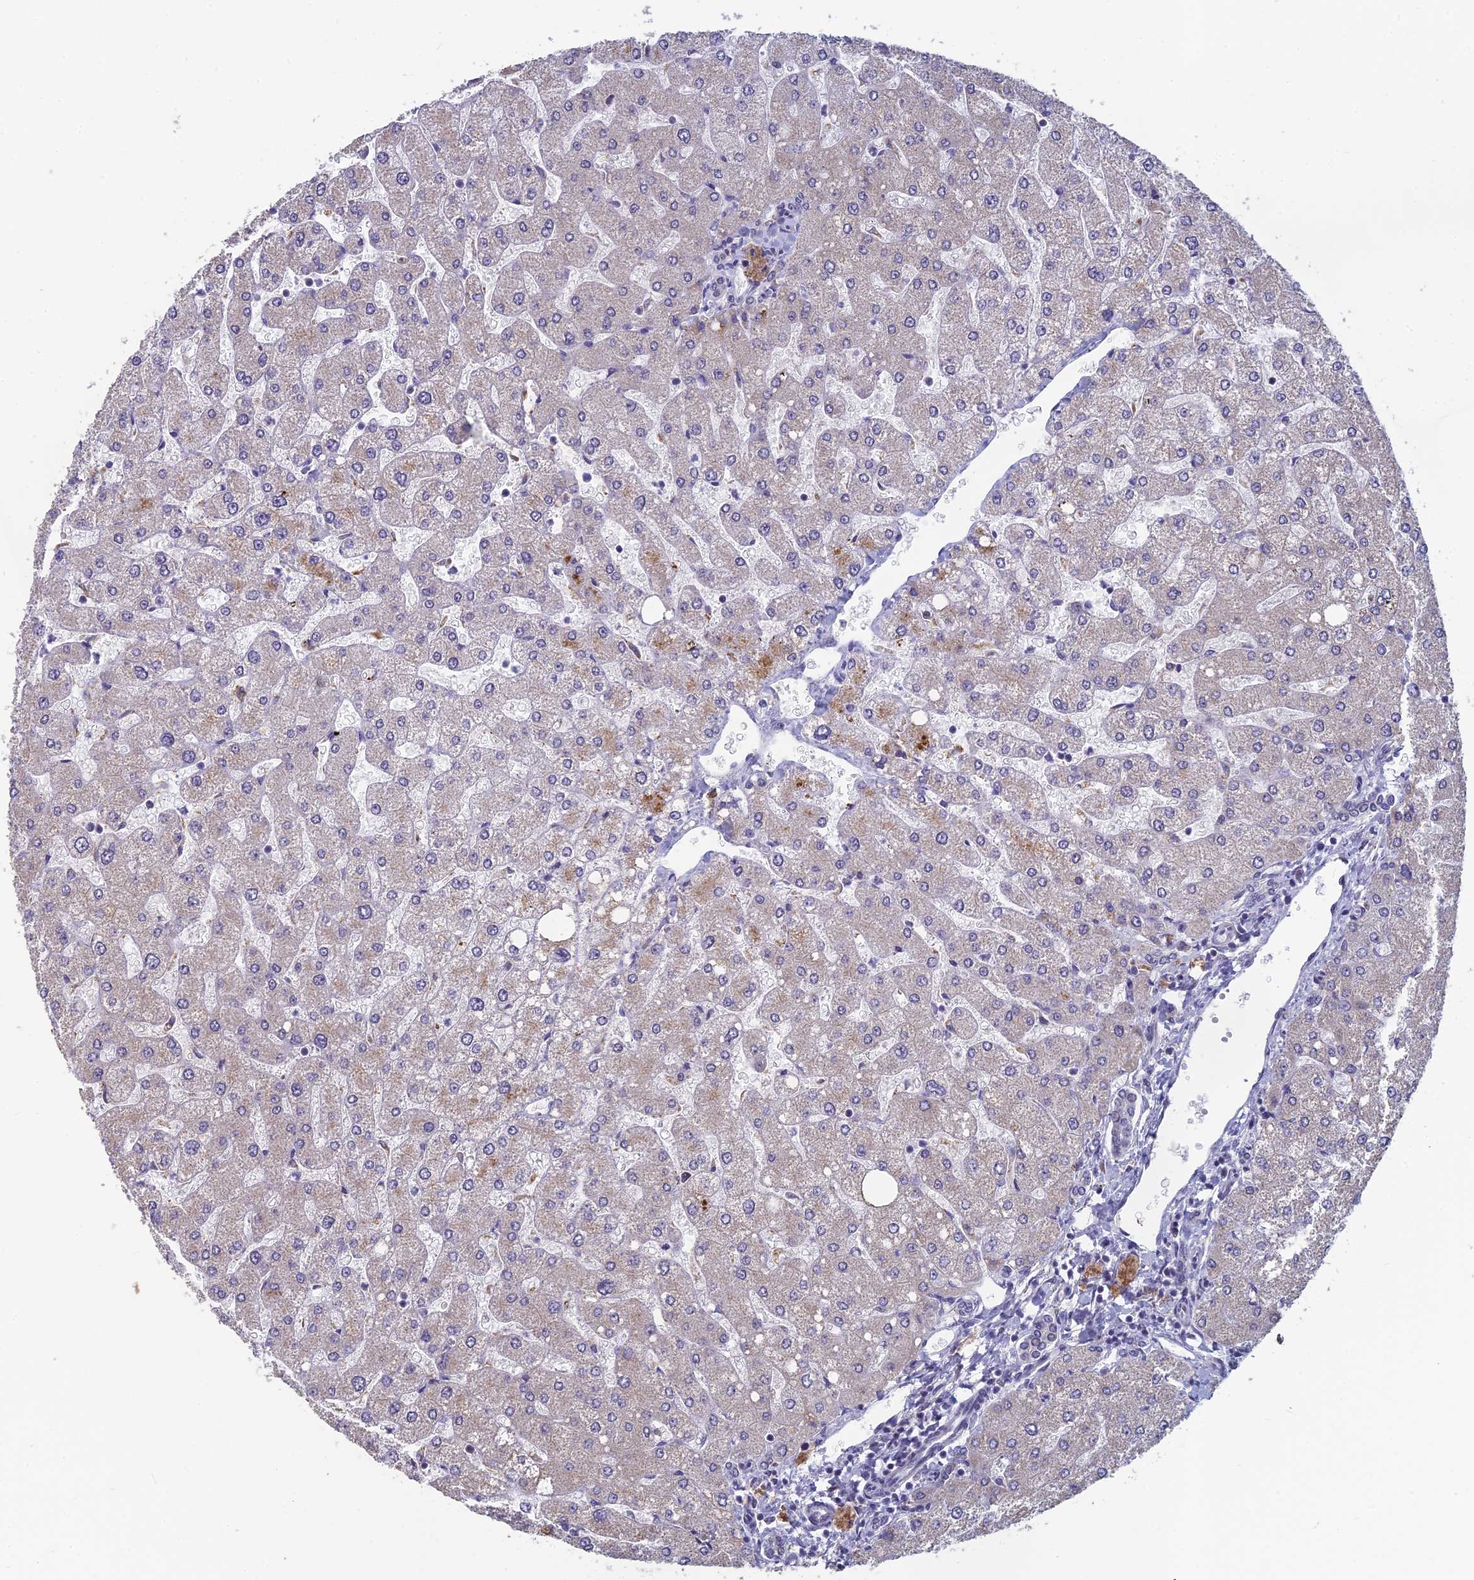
{"staining": {"intensity": "negative", "quantity": "none", "location": "none"}, "tissue": "liver", "cell_type": "Cholangiocytes", "image_type": "normal", "snomed": [{"axis": "morphology", "description": "Normal tissue, NOS"}, {"axis": "topography", "description": "Liver"}], "caption": "The IHC image has no significant expression in cholangiocytes of liver. (DAB (3,3'-diaminobenzidine) immunohistochemistry (IHC), high magnification).", "gene": "MT", "patient": {"sex": "male", "age": 55}}